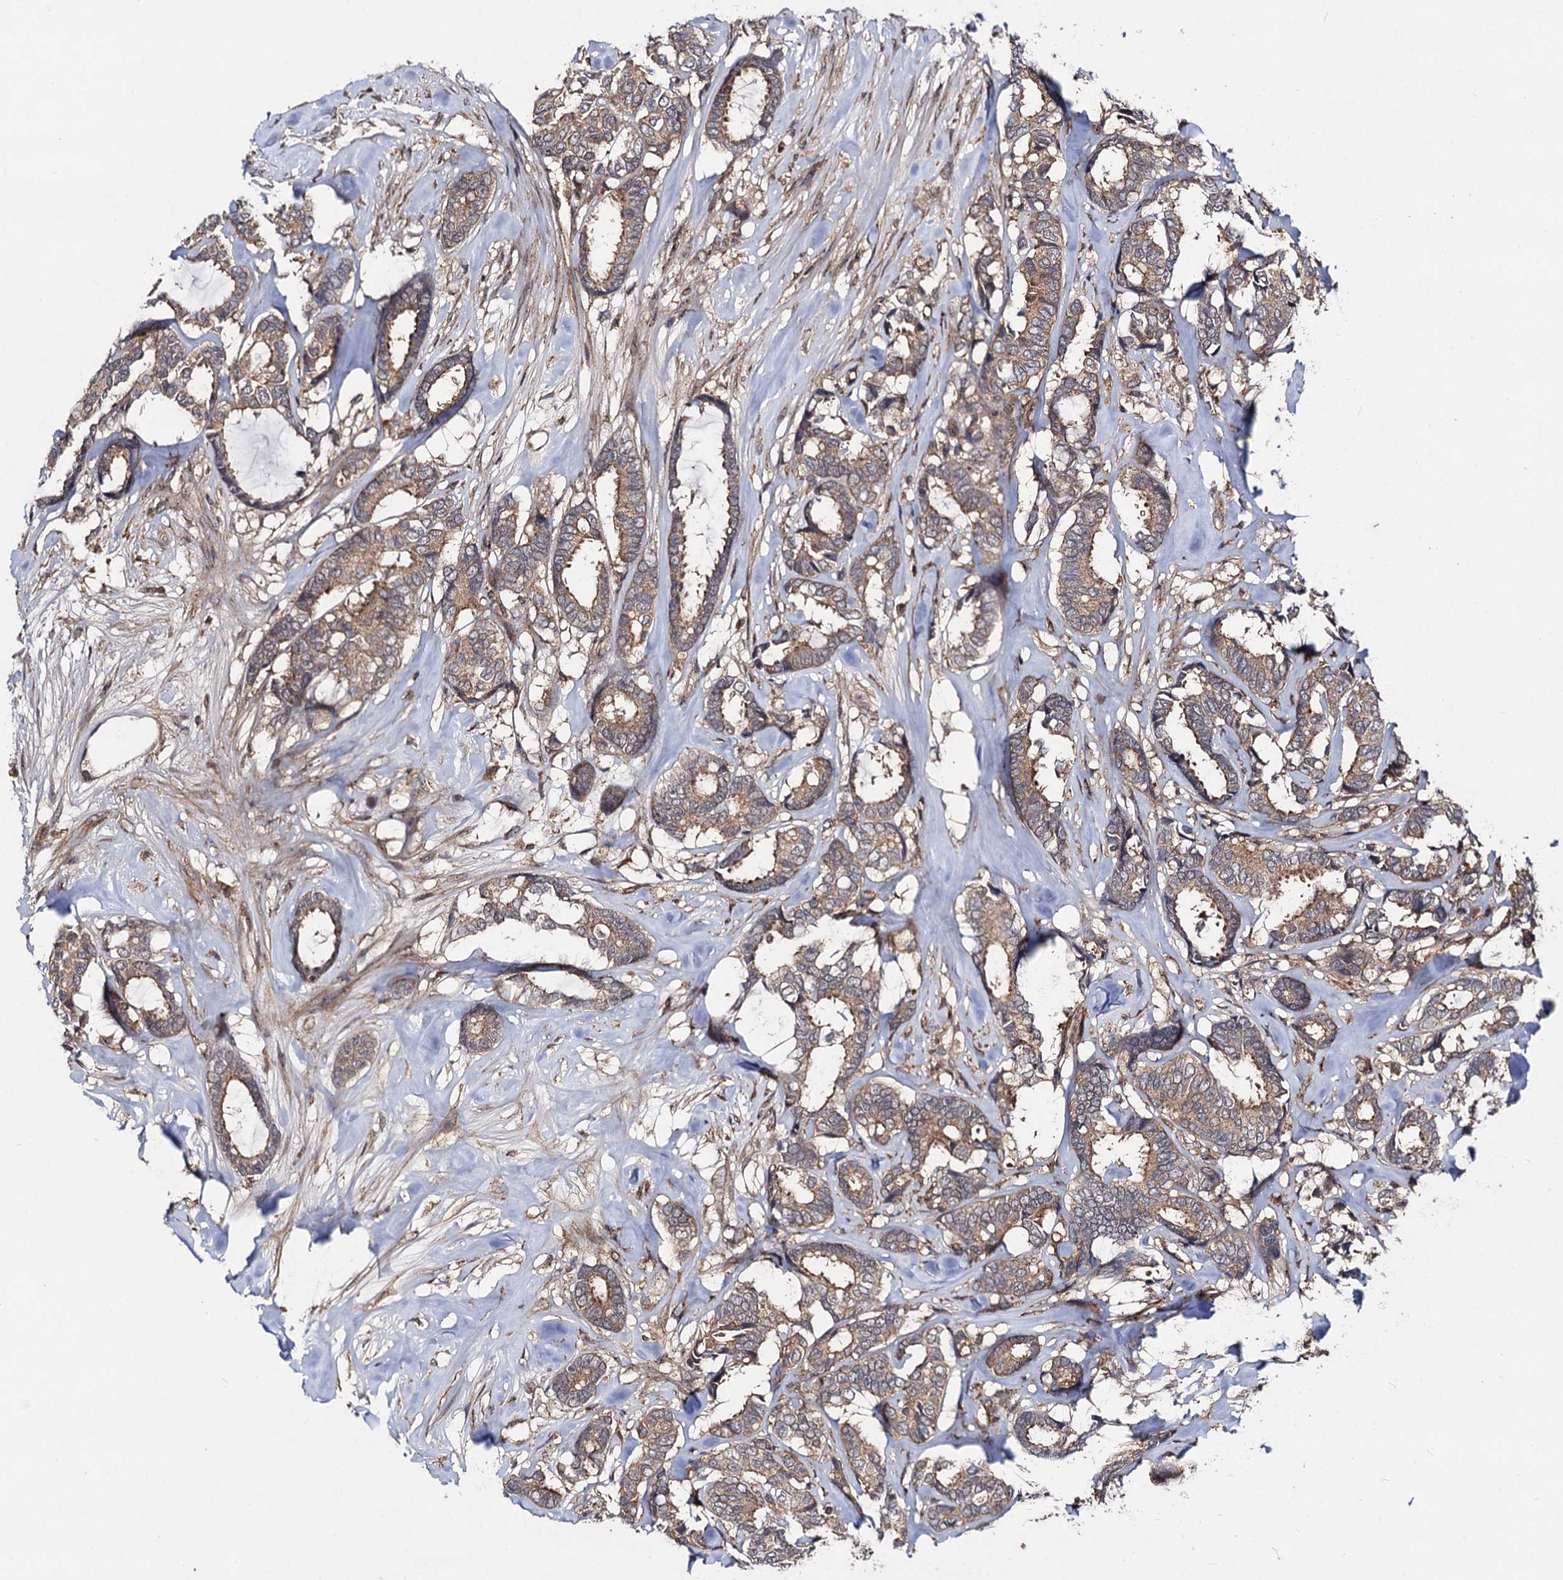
{"staining": {"intensity": "moderate", "quantity": ">75%", "location": "cytoplasmic/membranous"}, "tissue": "breast cancer", "cell_type": "Tumor cells", "image_type": "cancer", "snomed": [{"axis": "morphology", "description": "Duct carcinoma"}, {"axis": "topography", "description": "Breast"}], "caption": "Breast cancer (invasive ductal carcinoma) was stained to show a protein in brown. There is medium levels of moderate cytoplasmic/membranous expression in about >75% of tumor cells.", "gene": "KXD1", "patient": {"sex": "female", "age": 87}}